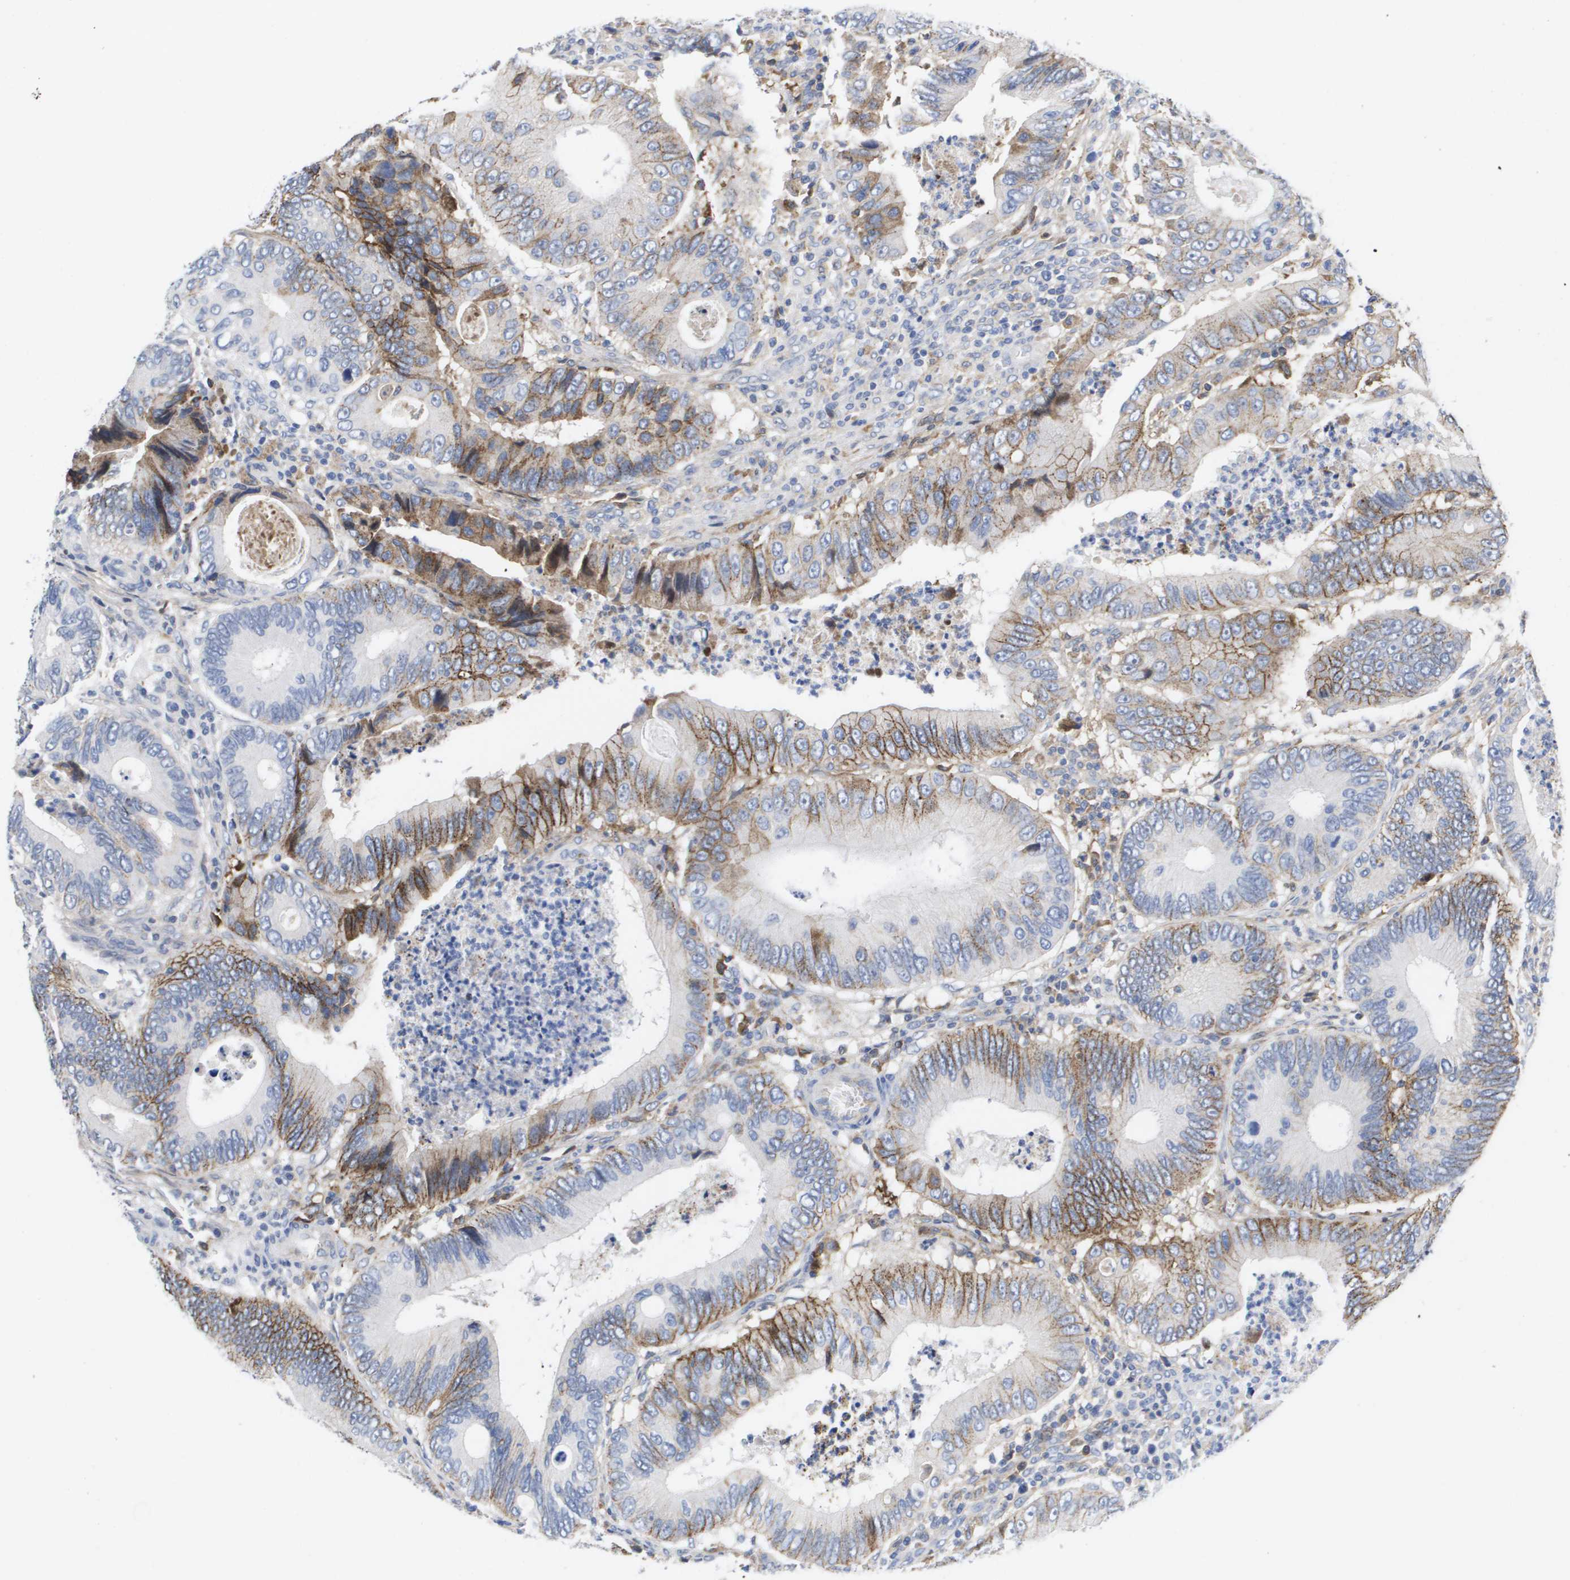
{"staining": {"intensity": "moderate", "quantity": "25%-75%", "location": "cytoplasmic/membranous"}, "tissue": "colorectal cancer", "cell_type": "Tumor cells", "image_type": "cancer", "snomed": [{"axis": "morphology", "description": "Inflammation, NOS"}, {"axis": "morphology", "description": "Adenocarcinoma, NOS"}, {"axis": "topography", "description": "Colon"}], "caption": "DAB (3,3'-diaminobenzidine) immunohistochemical staining of colorectal cancer (adenocarcinoma) displays moderate cytoplasmic/membranous protein positivity in approximately 25%-75% of tumor cells. The staining is performed using DAB (3,3'-diaminobenzidine) brown chromogen to label protein expression. The nuclei are counter-stained blue using hematoxylin.", "gene": "SERPINC1", "patient": {"sex": "male", "age": 72}}